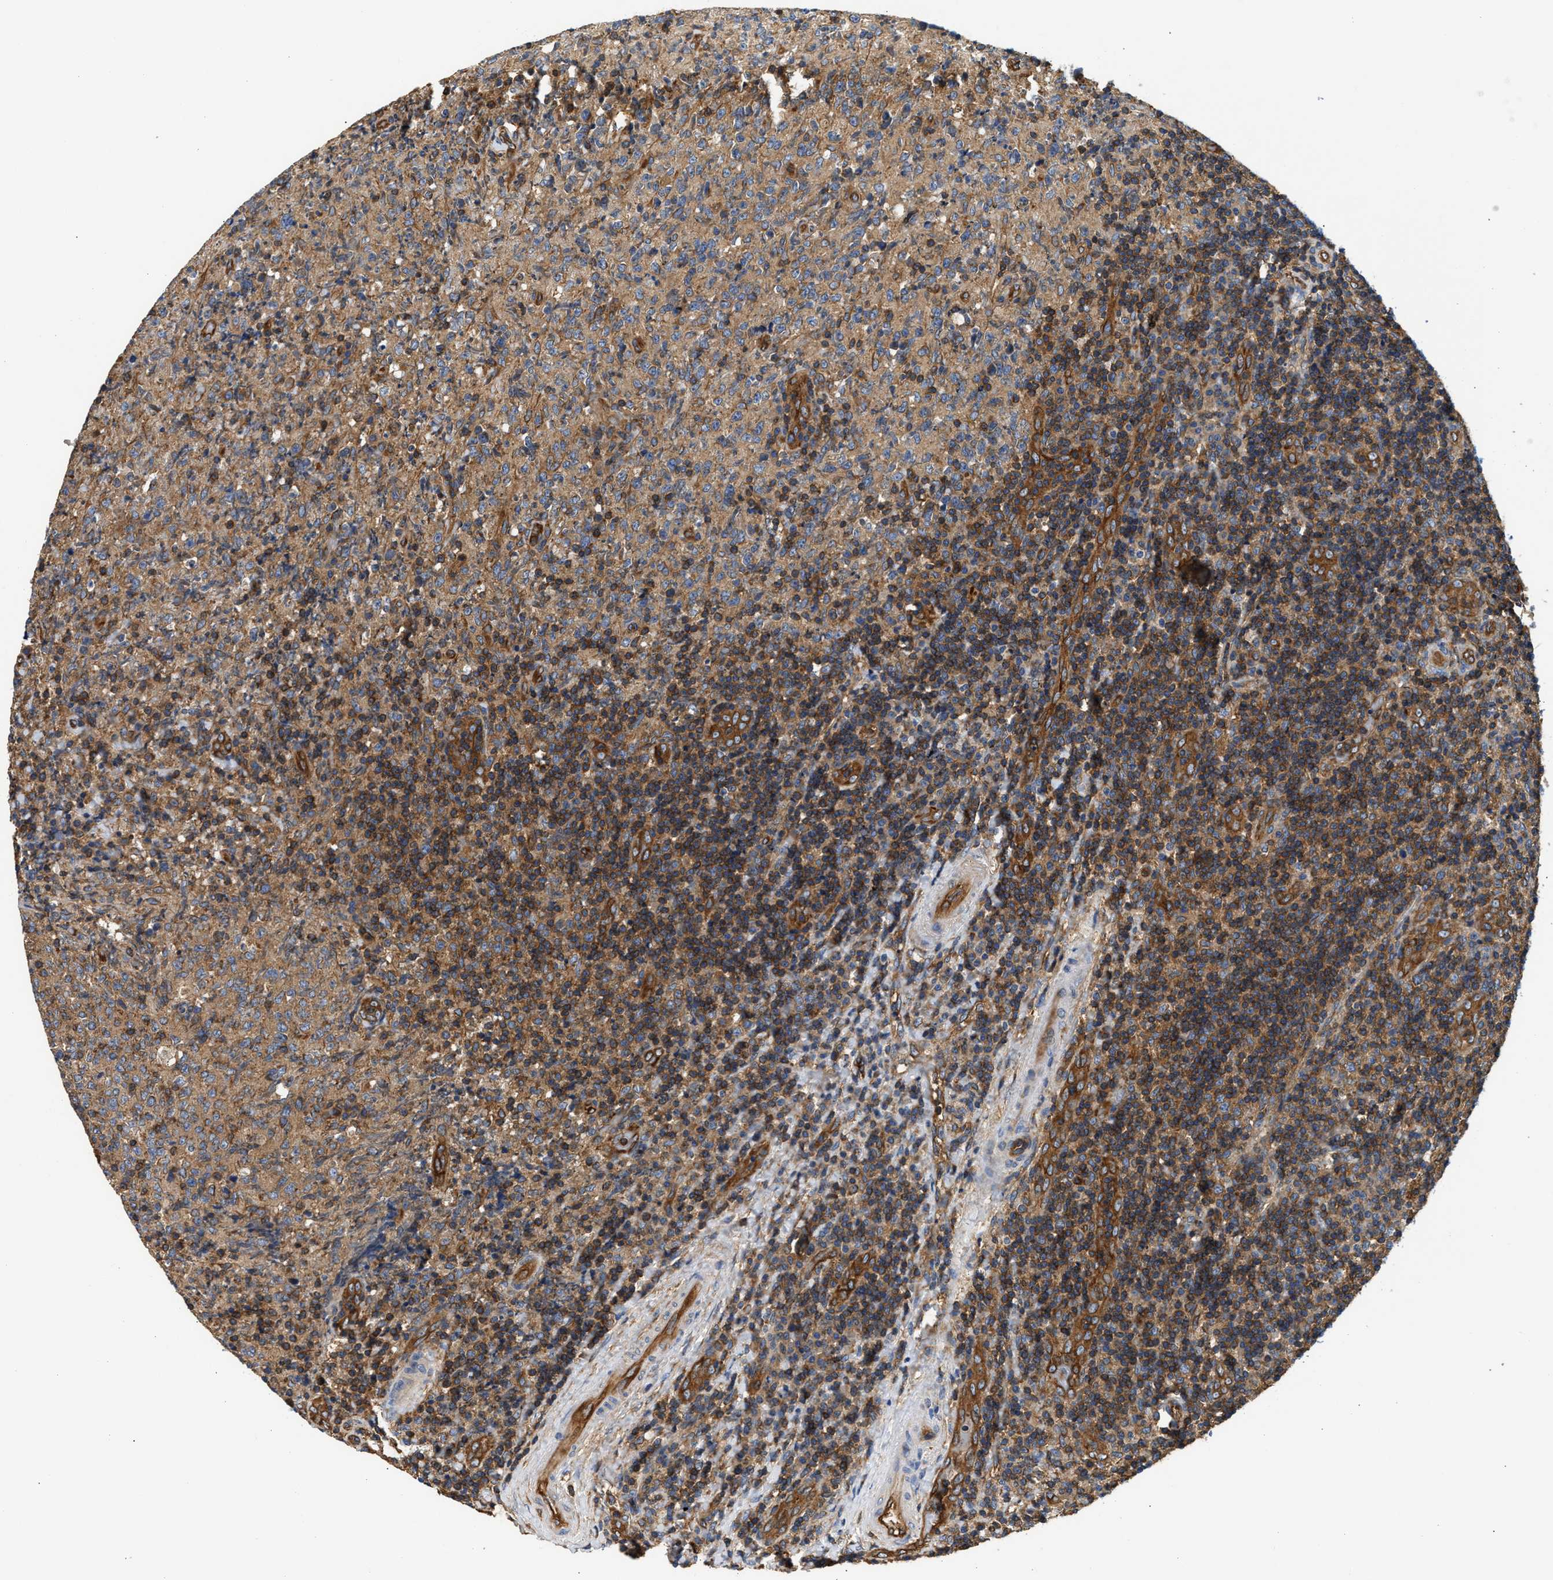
{"staining": {"intensity": "moderate", "quantity": ">75%", "location": "cytoplasmic/membranous"}, "tissue": "lymphoma", "cell_type": "Tumor cells", "image_type": "cancer", "snomed": [{"axis": "morphology", "description": "Malignant lymphoma, non-Hodgkin's type, High grade"}, {"axis": "topography", "description": "Tonsil"}], "caption": "Moderate cytoplasmic/membranous staining is present in approximately >75% of tumor cells in high-grade malignant lymphoma, non-Hodgkin's type. Using DAB (3,3'-diaminobenzidine) (brown) and hematoxylin (blue) stains, captured at high magnification using brightfield microscopy.", "gene": "SAMD9L", "patient": {"sex": "female", "age": 36}}